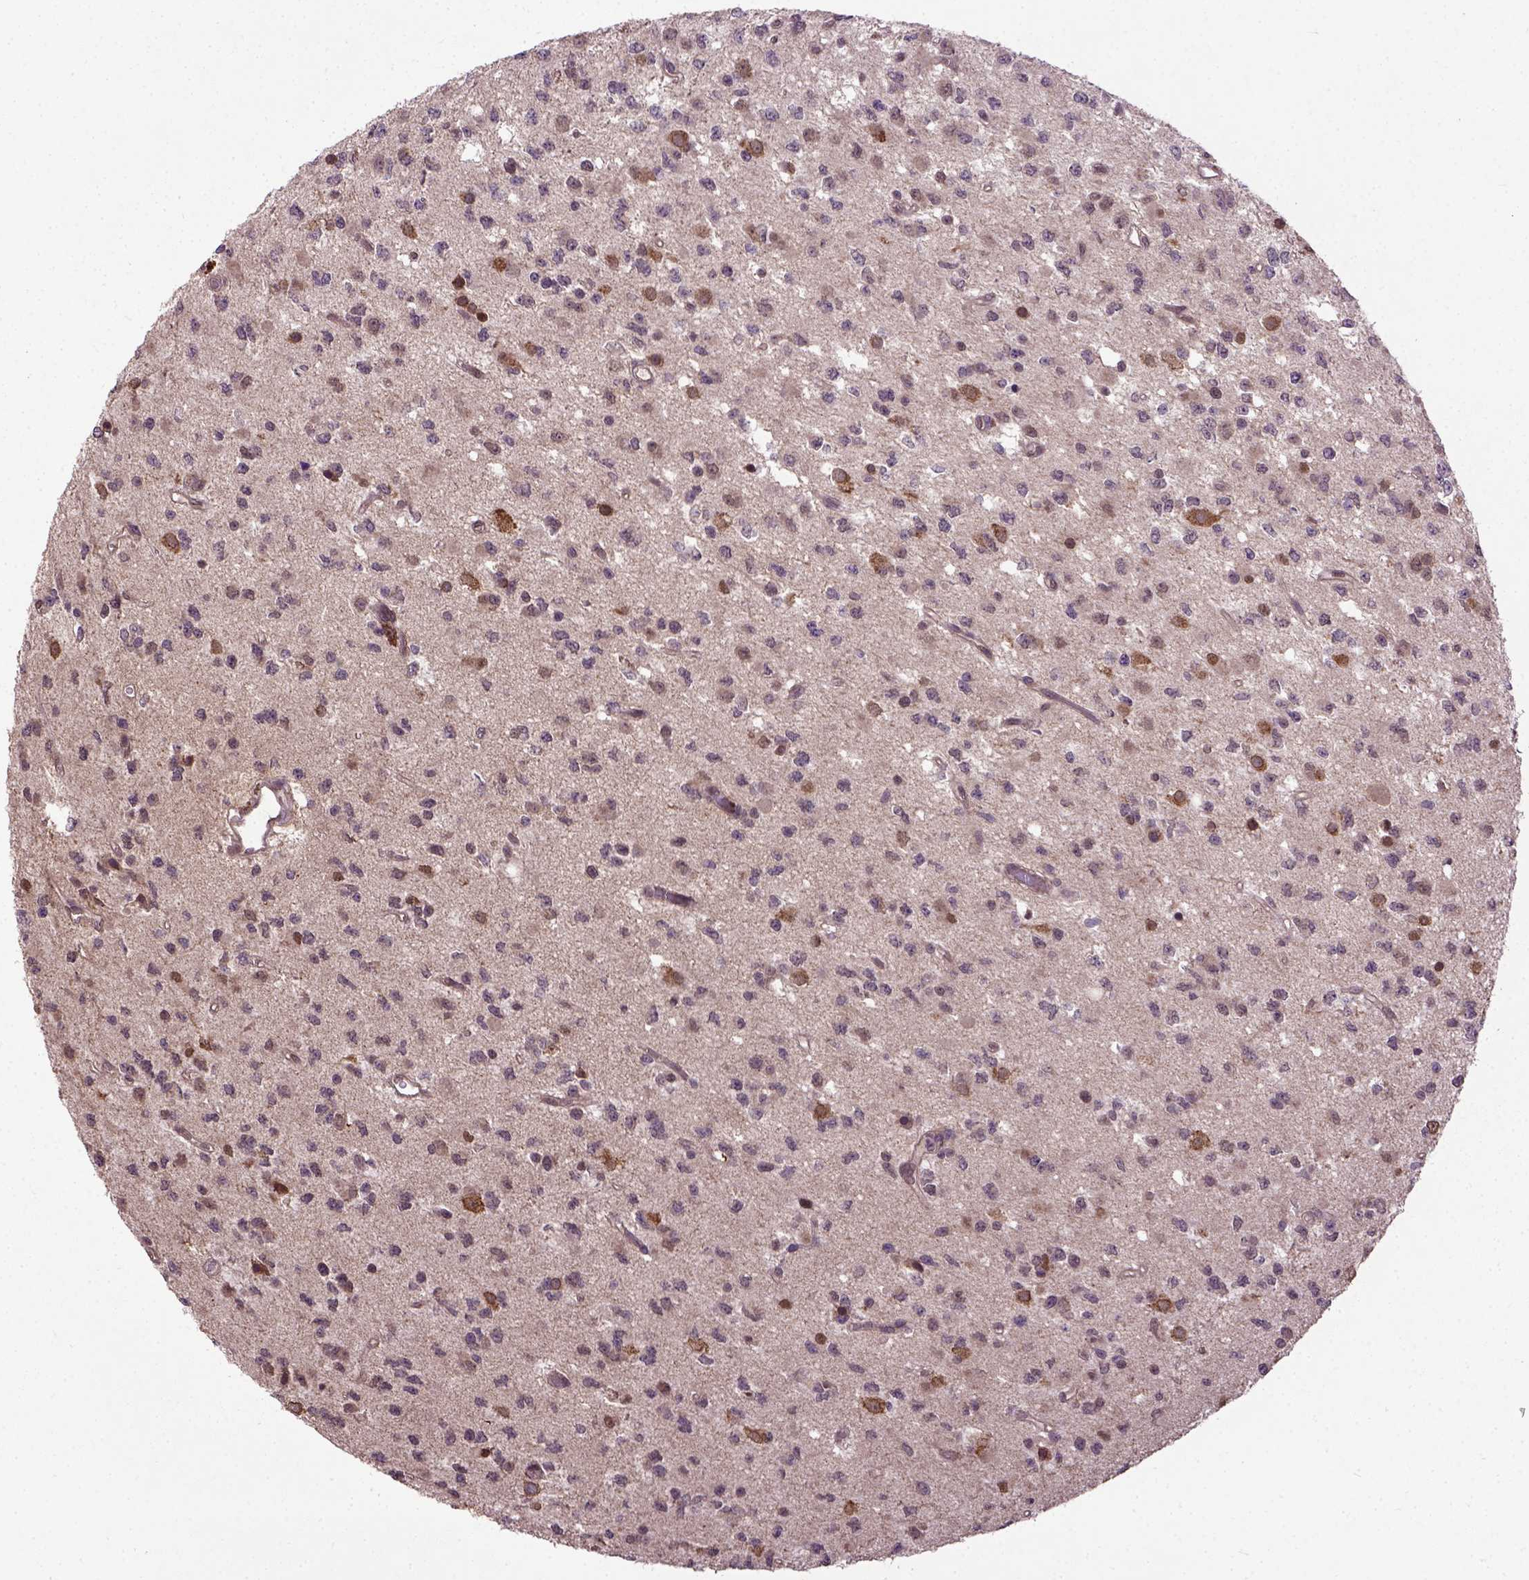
{"staining": {"intensity": "negative", "quantity": "none", "location": "none"}, "tissue": "glioma", "cell_type": "Tumor cells", "image_type": "cancer", "snomed": [{"axis": "morphology", "description": "Glioma, malignant, Low grade"}, {"axis": "topography", "description": "Brain"}], "caption": "High magnification brightfield microscopy of malignant glioma (low-grade) stained with DAB (3,3'-diaminobenzidine) (brown) and counterstained with hematoxylin (blue): tumor cells show no significant positivity.", "gene": "UBA3", "patient": {"sex": "female", "age": 45}}